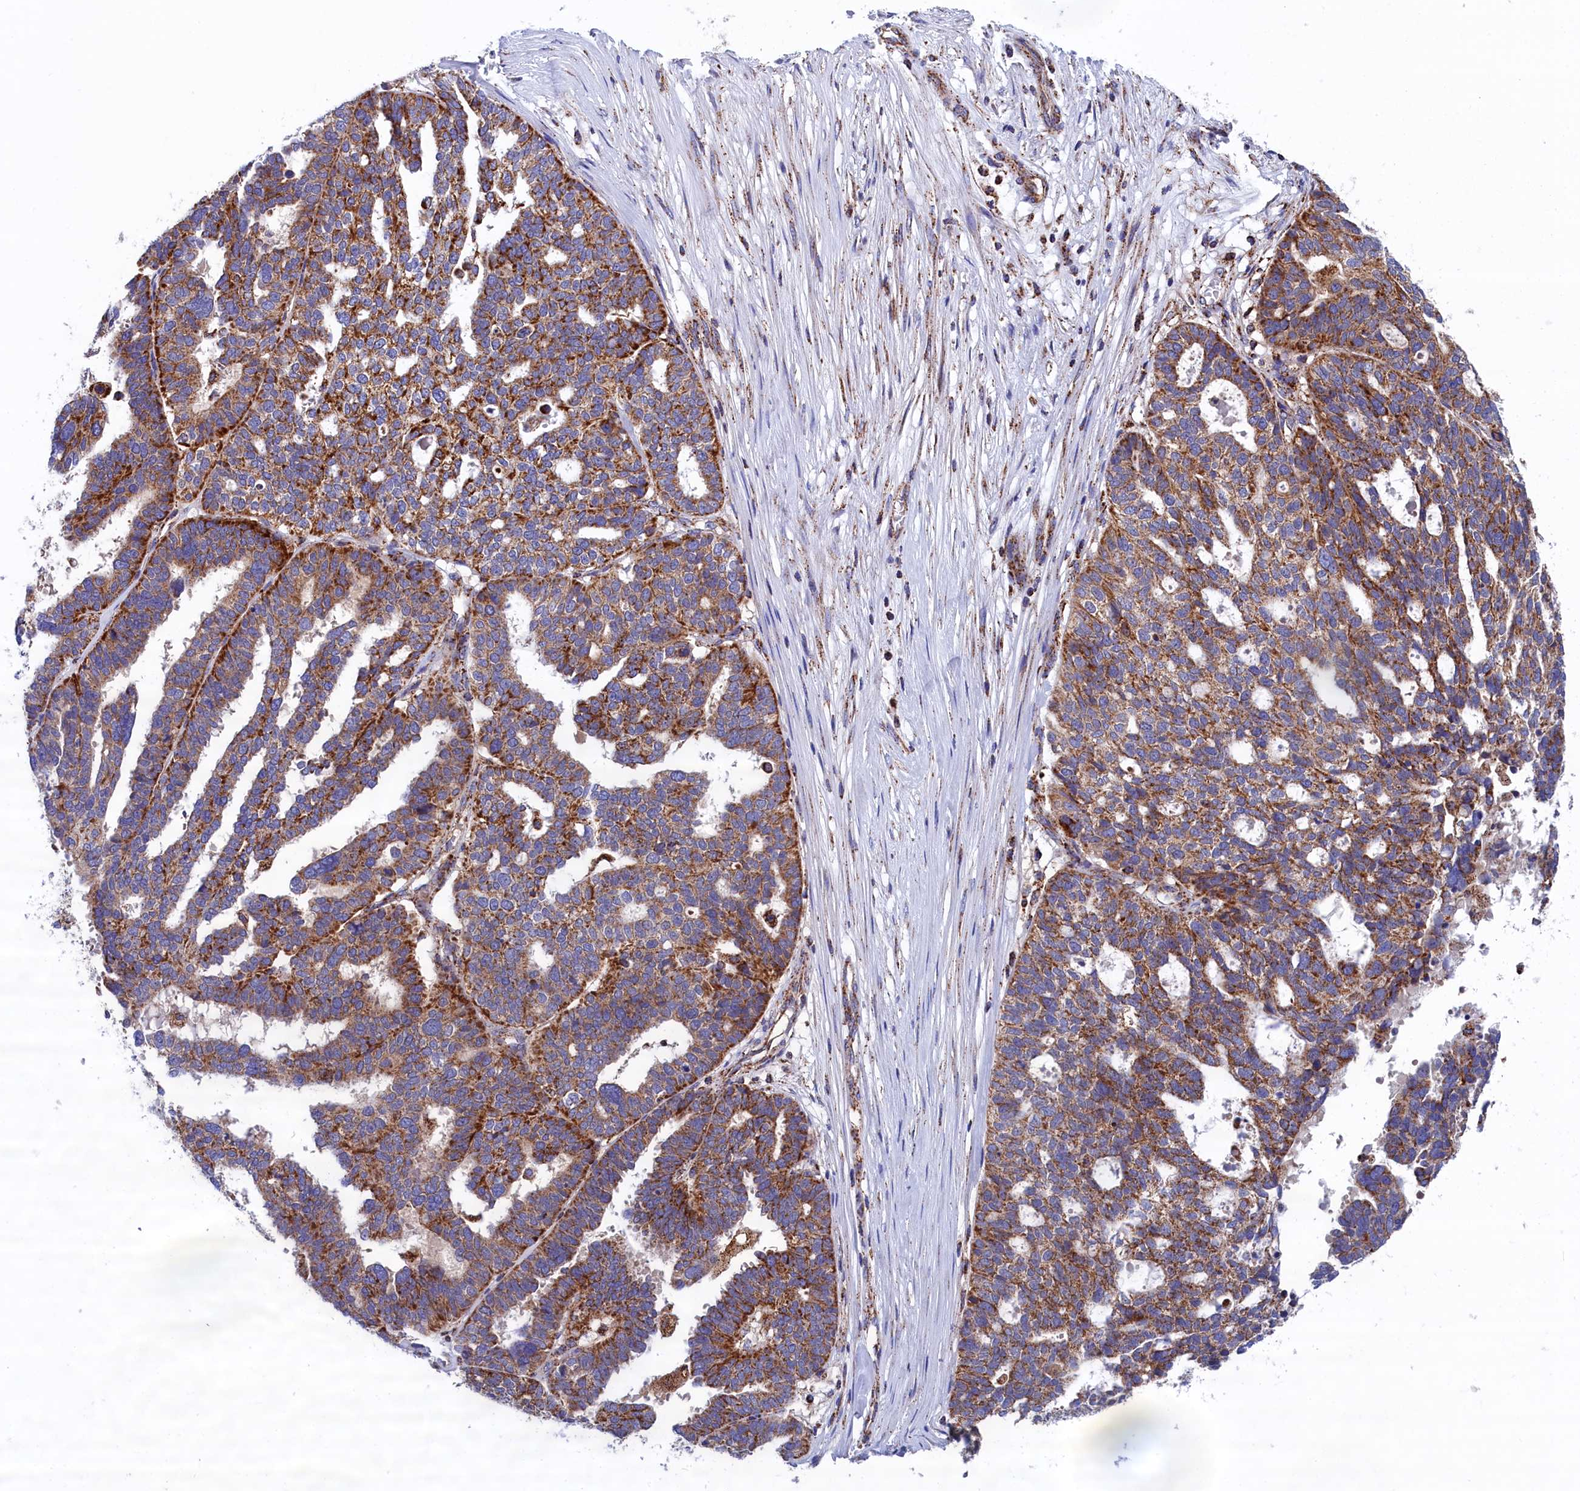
{"staining": {"intensity": "strong", "quantity": "25%-75%", "location": "cytoplasmic/membranous"}, "tissue": "ovarian cancer", "cell_type": "Tumor cells", "image_type": "cancer", "snomed": [{"axis": "morphology", "description": "Cystadenocarcinoma, serous, NOS"}, {"axis": "topography", "description": "Ovary"}], "caption": "The micrograph shows a brown stain indicating the presence of a protein in the cytoplasmic/membranous of tumor cells in ovarian cancer. Immunohistochemistry (ihc) stains the protein of interest in brown and the nuclei are stained blue.", "gene": "WDR83", "patient": {"sex": "female", "age": 59}}